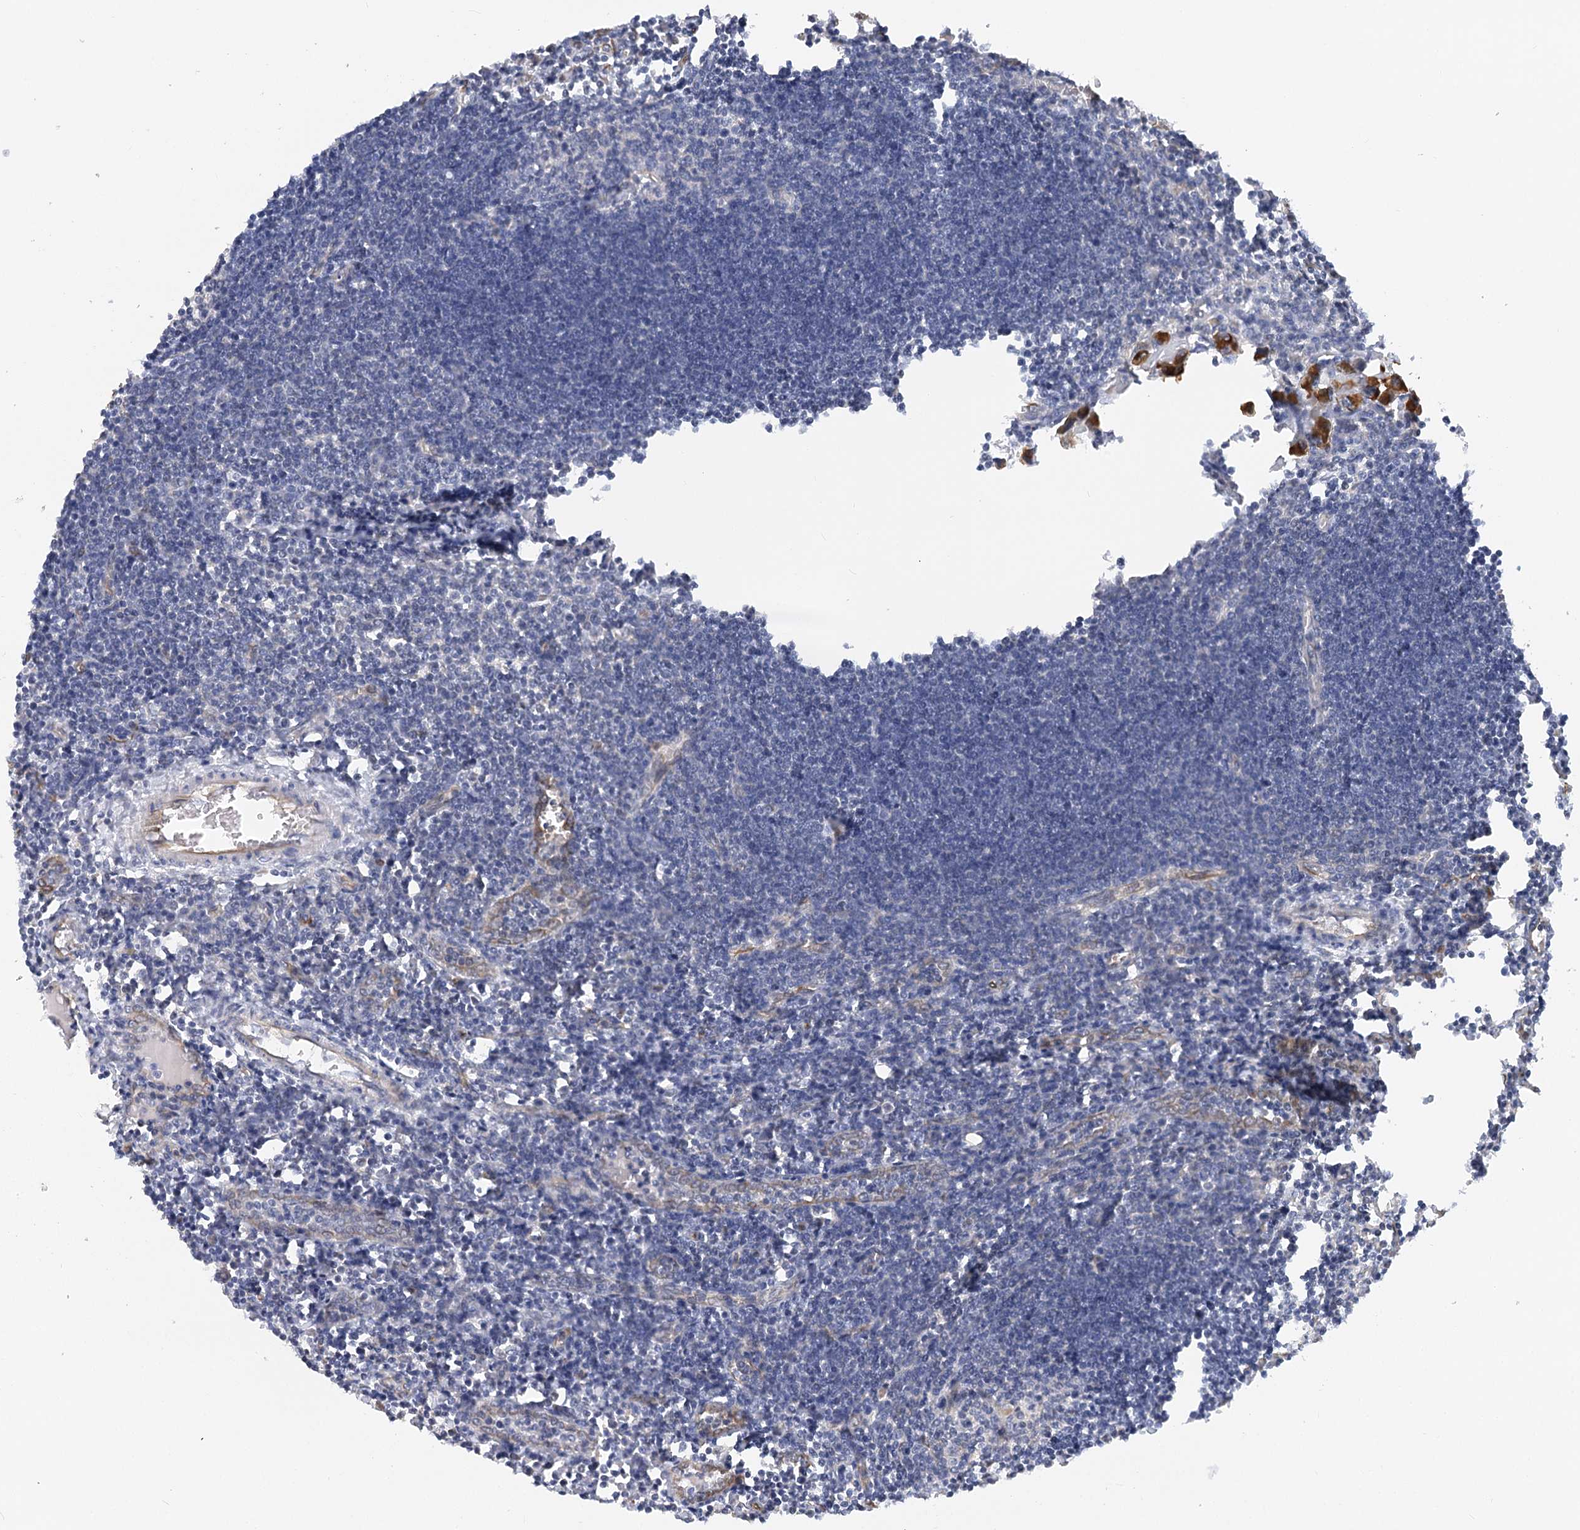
{"staining": {"intensity": "negative", "quantity": "none", "location": "none"}, "tissue": "lymph node", "cell_type": "Non-germinal center cells", "image_type": "normal", "snomed": [{"axis": "morphology", "description": "Normal tissue, NOS"}, {"axis": "morphology", "description": "Malignant melanoma, Metastatic site"}, {"axis": "topography", "description": "Lymph node"}], "caption": "Benign lymph node was stained to show a protein in brown. There is no significant staining in non-germinal center cells. Nuclei are stained in blue.", "gene": "NELL2", "patient": {"sex": "male", "age": 41}}